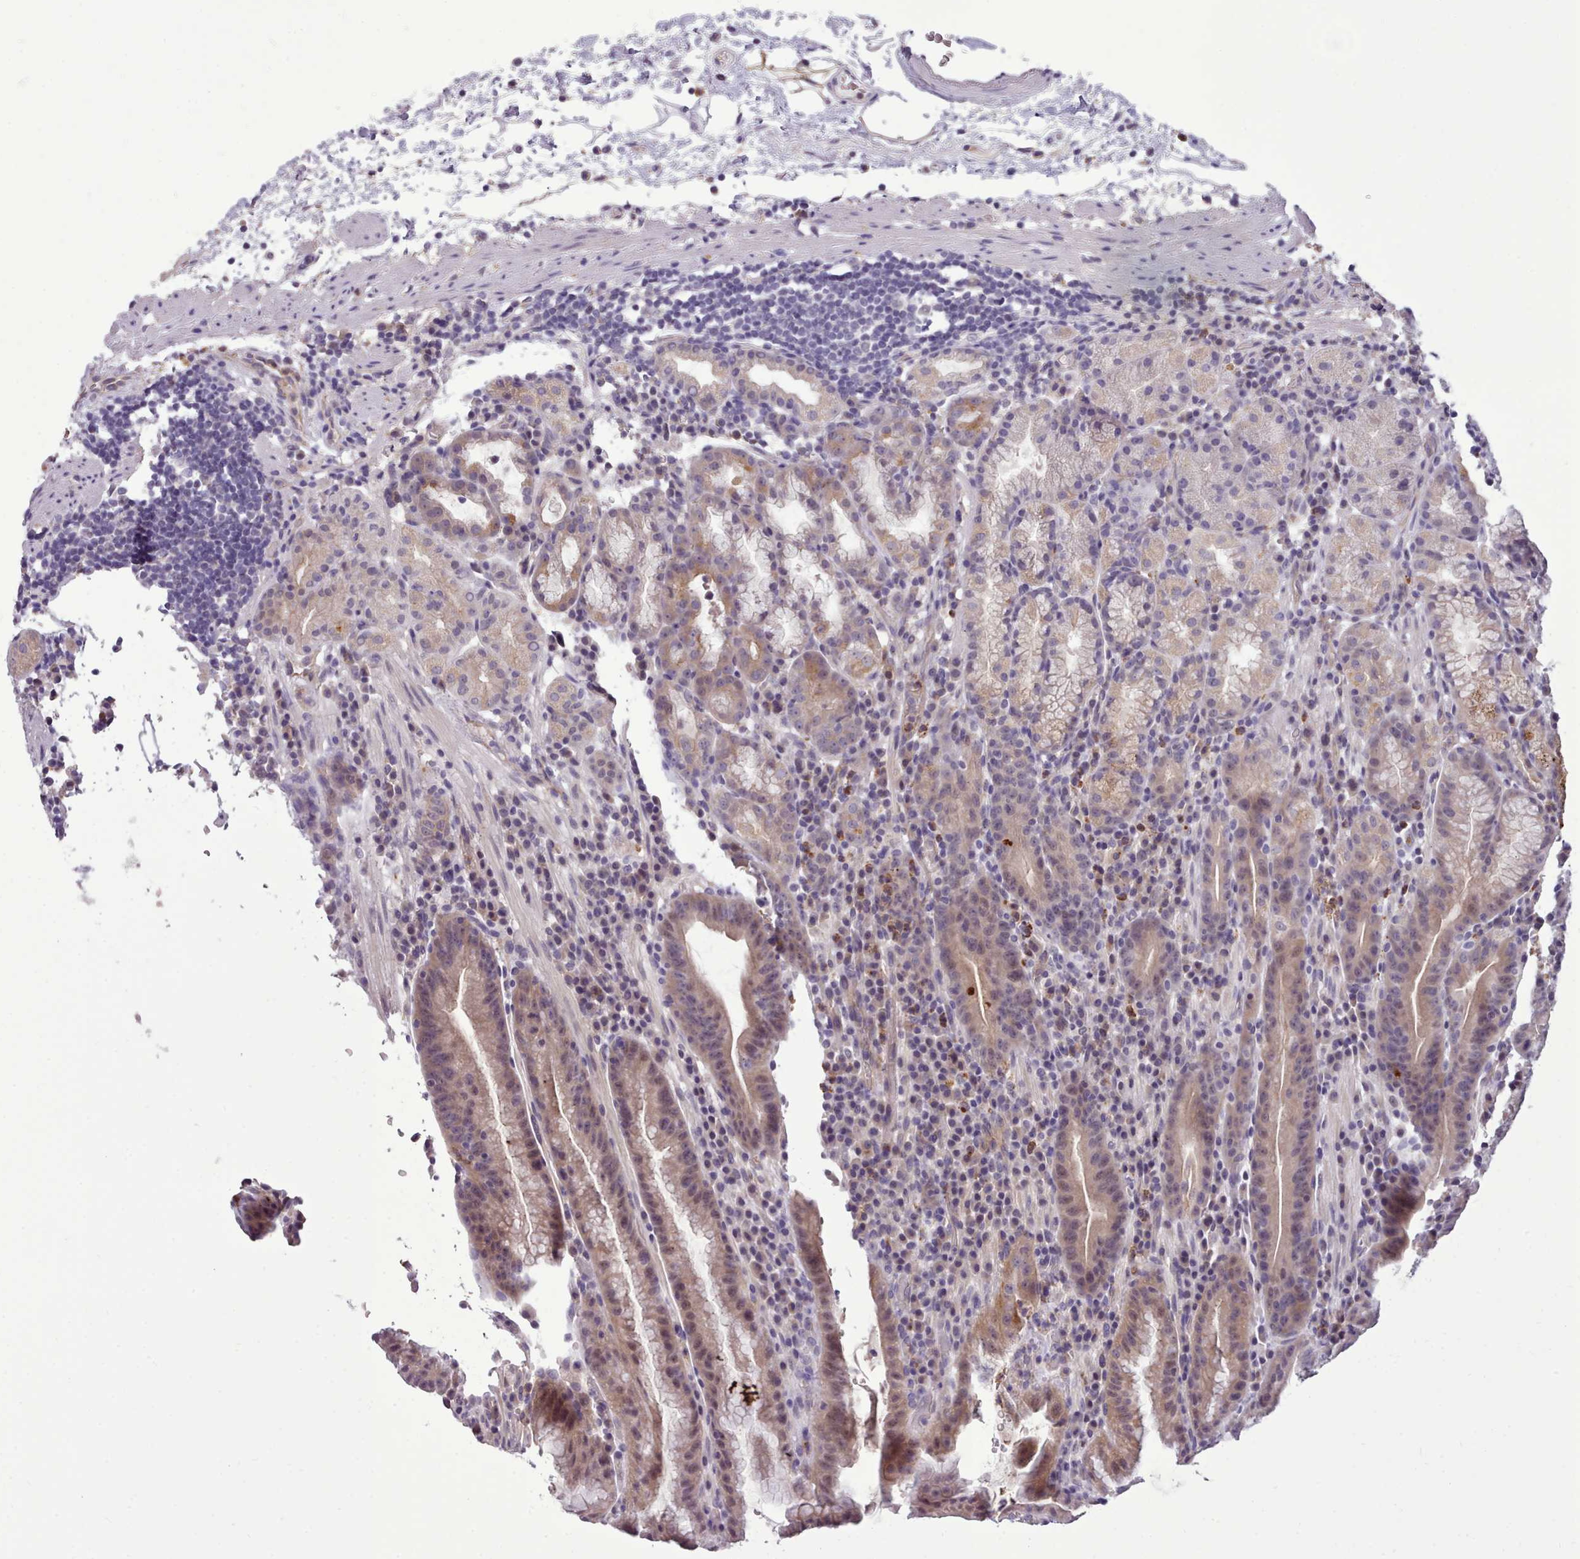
{"staining": {"intensity": "moderate", "quantity": "<25%", "location": "nuclear"}, "tissue": "stomach", "cell_type": "Glandular cells", "image_type": "normal", "snomed": [{"axis": "morphology", "description": "Normal tissue, NOS"}, {"axis": "morphology", "description": "Inflammation, NOS"}, {"axis": "topography", "description": "Stomach"}], "caption": "Protein staining of unremarkable stomach reveals moderate nuclear positivity in approximately <25% of glandular cells. The staining is performed using DAB (3,3'-diaminobenzidine) brown chromogen to label protein expression. The nuclei are counter-stained blue using hematoxylin.", "gene": "KCTD16", "patient": {"sex": "male", "age": 79}}